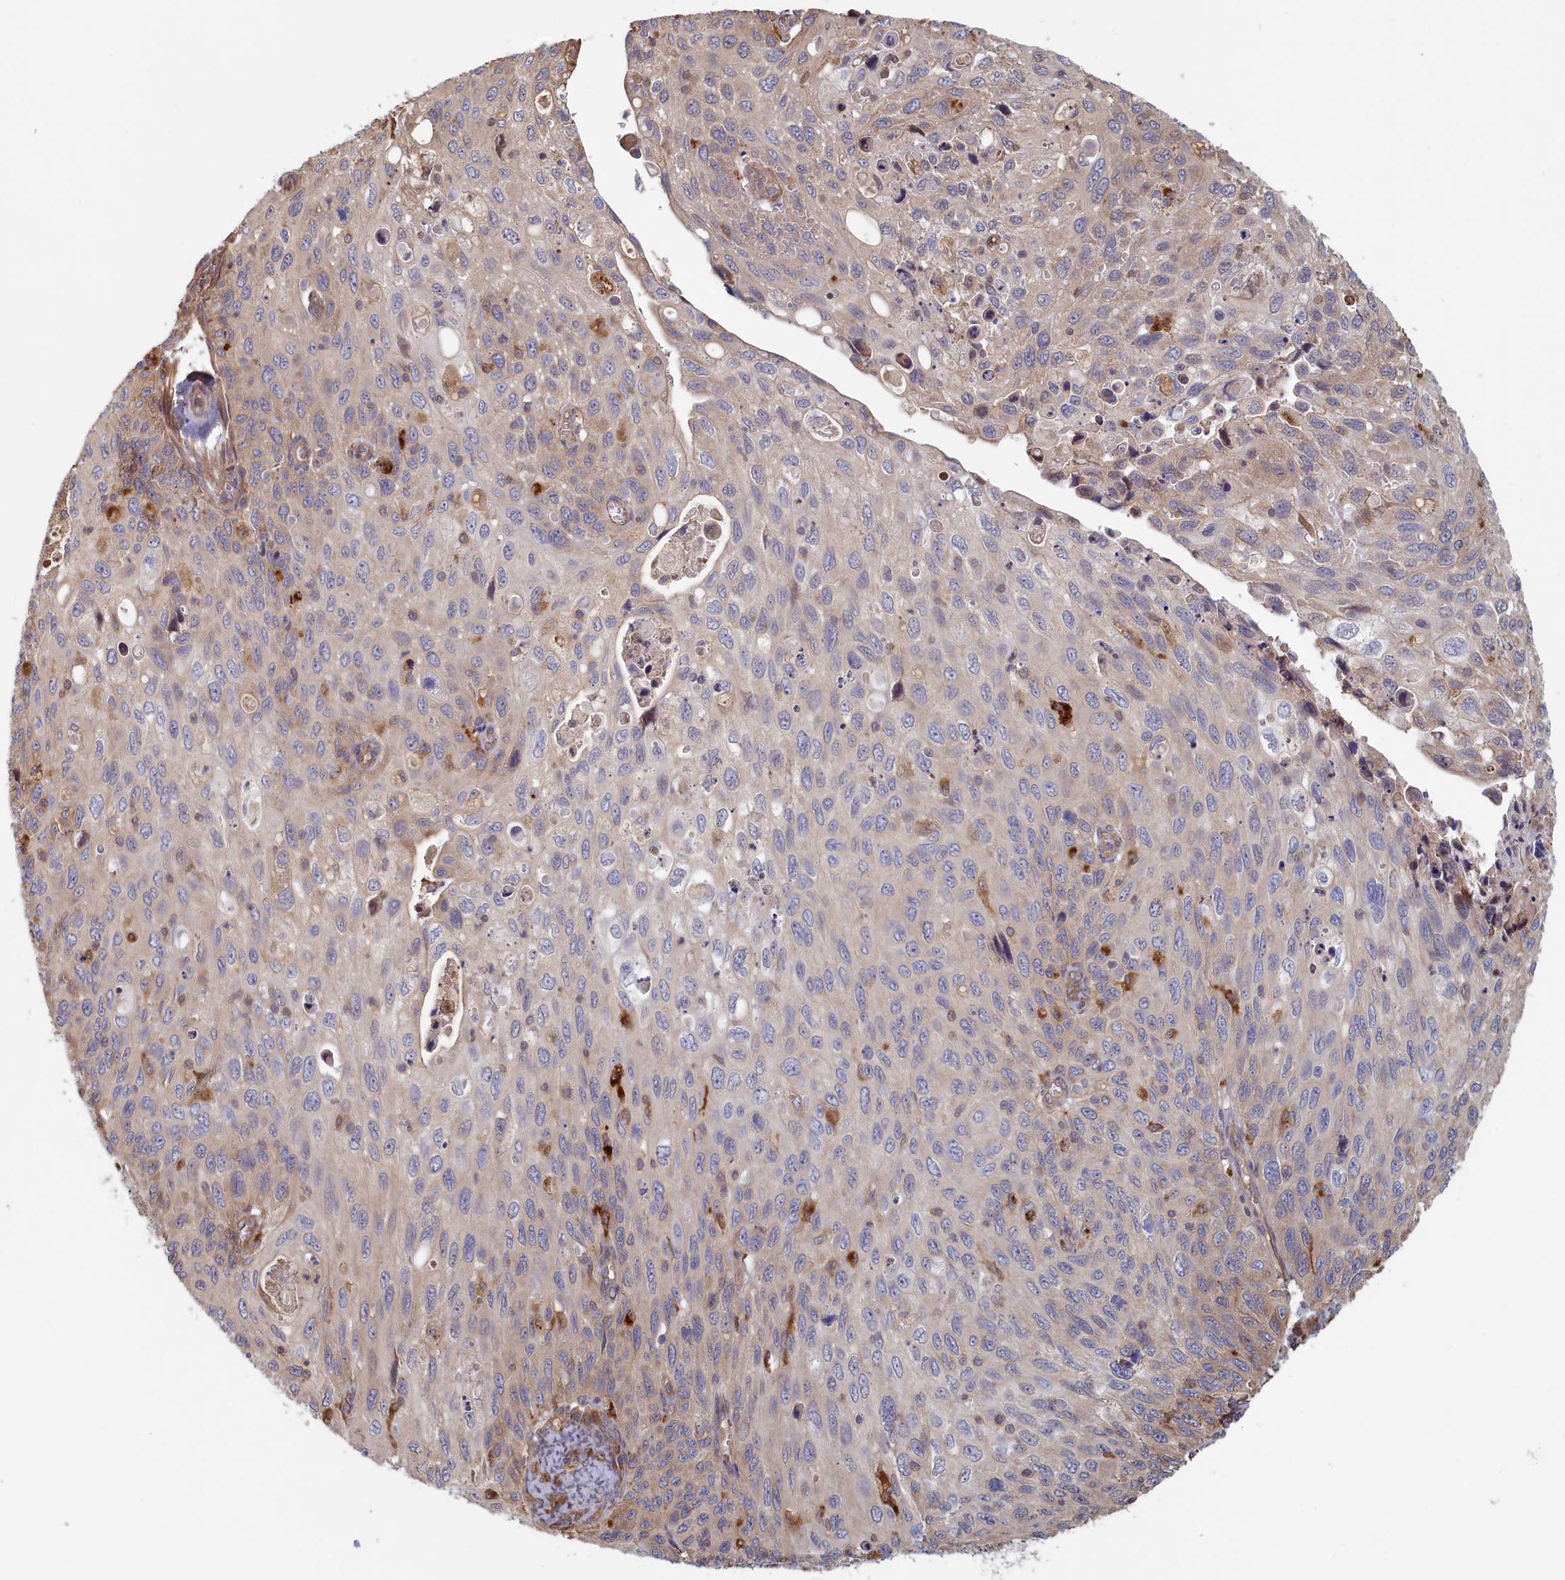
{"staining": {"intensity": "weak", "quantity": "<25%", "location": "cytoplasmic/membranous"}, "tissue": "cervical cancer", "cell_type": "Tumor cells", "image_type": "cancer", "snomed": [{"axis": "morphology", "description": "Squamous cell carcinoma, NOS"}, {"axis": "topography", "description": "Cervix"}], "caption": "A high-resolution histopathology image shows immunohistochemistry staining of squamous cell carcinoma (cervical), which reveals no significant positivity in tumor cells.", "gene": "RILPL1", "patient": {"sex": "female", "age": 70}}